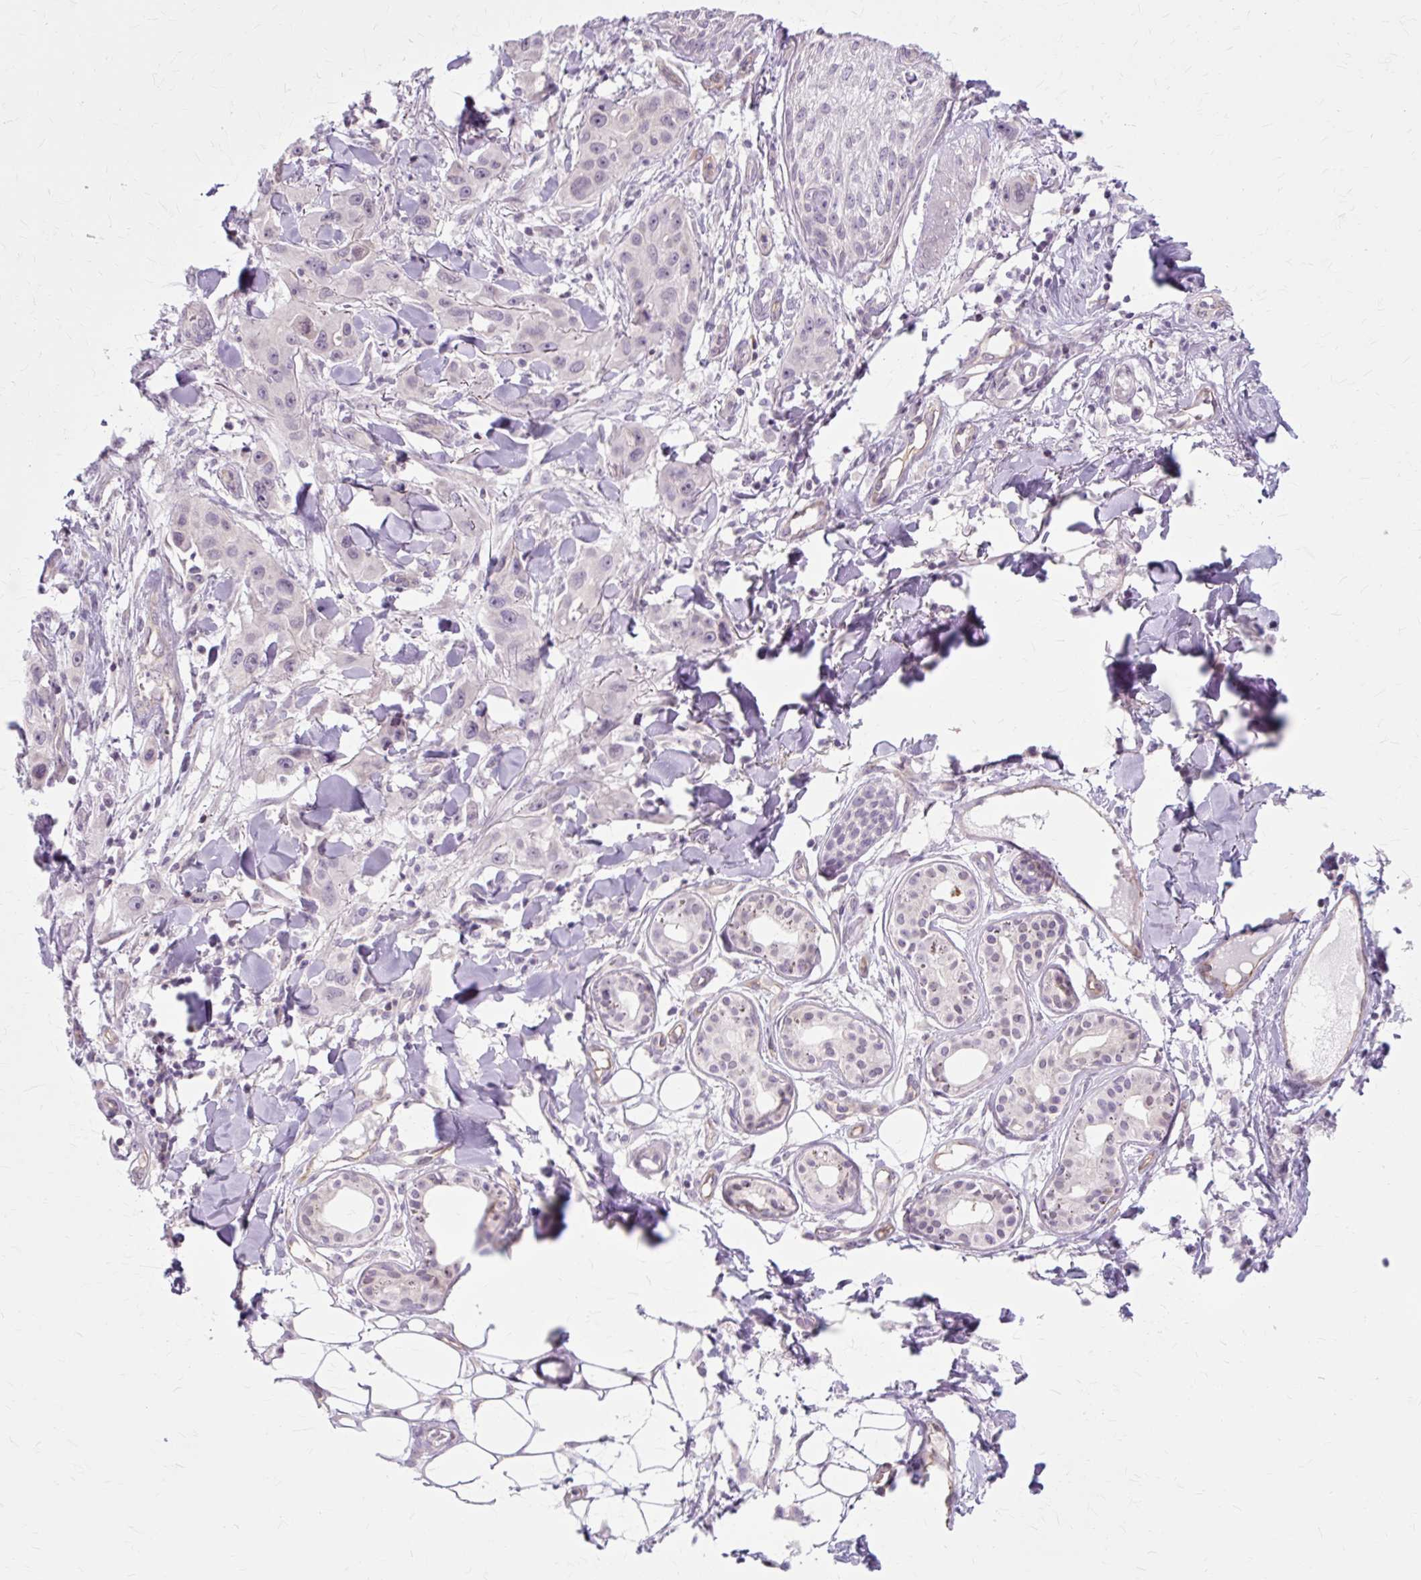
{"staining": {"intensity": "negative", "quantity": "none", "location": "none"}, "tissue": "skin cancer", "cell_type": "Tumor cells", "image_type": "cancer", "snomed": [{"axis": "morphology", "description": "Squamous cell carcinoma, NOS"}, {"axis": "topography", "description": "Skin"}], "caption": "This is an IHC image of skin squamous cell carcinoma. There is no expression in tumor cells.", "gene": "ZNF35", "patient": {"sex": "male", "age": 63}}